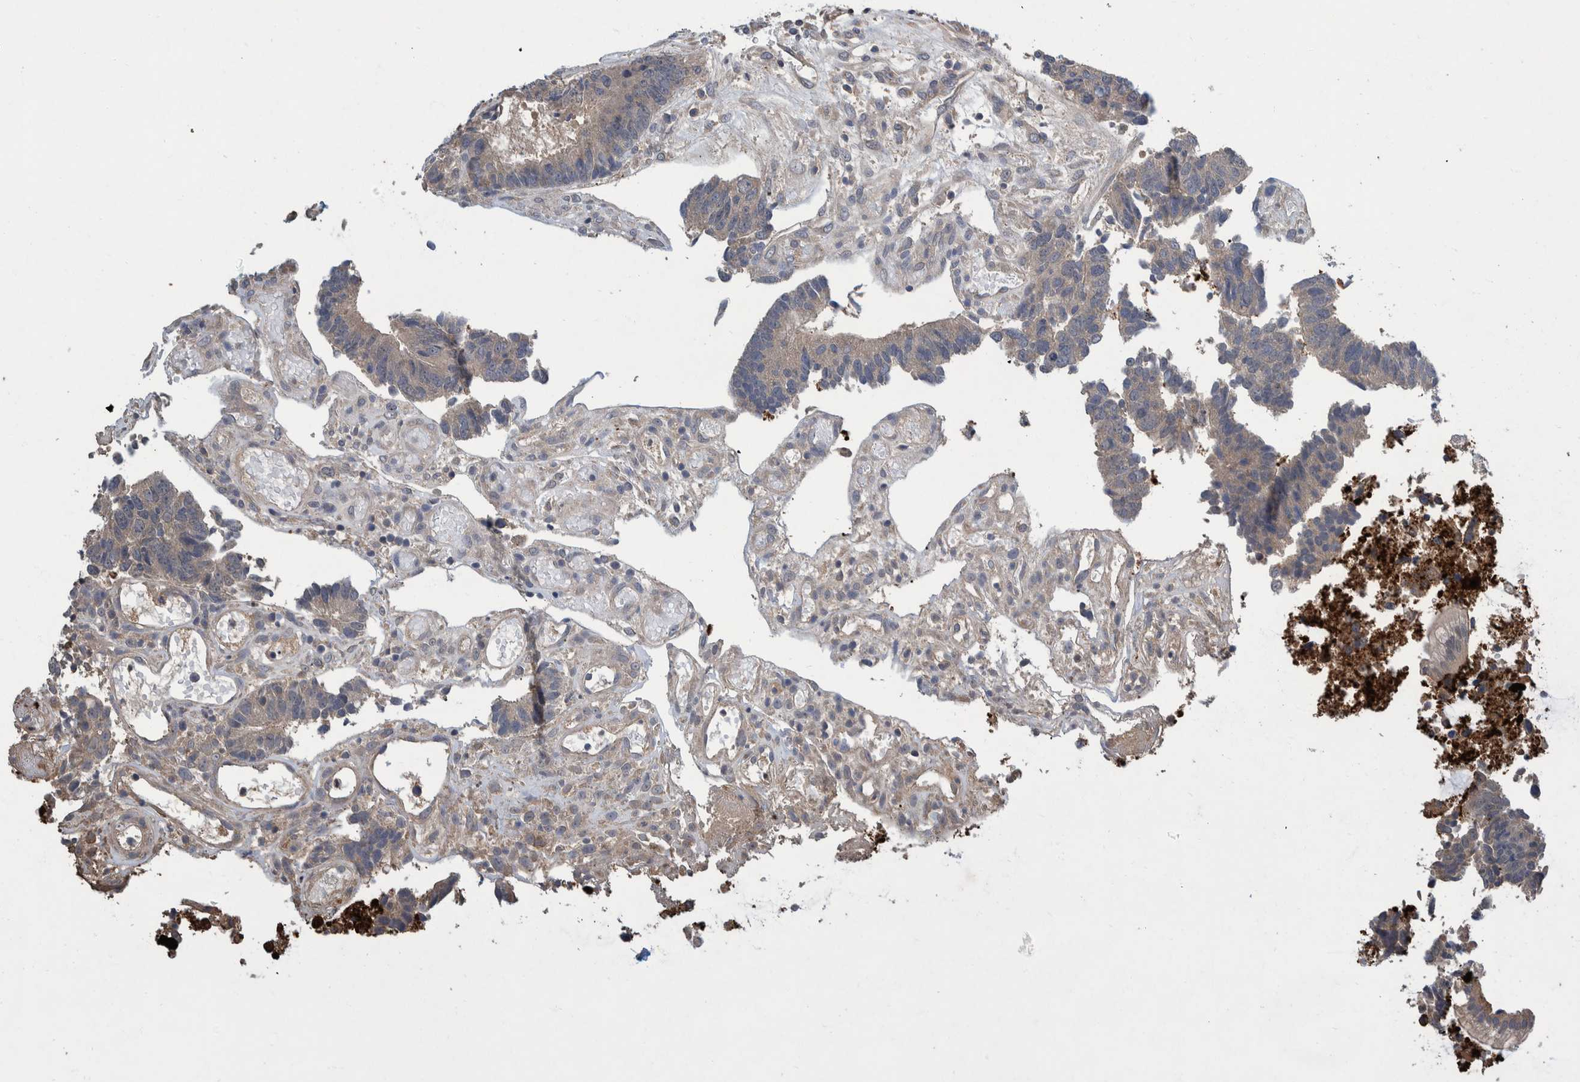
{"staining": {"intensity": "weak", "quantity": "<25%", "location": "cytoplasmic/membranous"}, "tissue": "colorectal cancer", "cell_type": "Tumor cells", "image_type": "cancer", "snomed": [{"axis": "morphology", "description": "Adenocarcinoma, NOS"}, {"axis": "topography", "description": "Rectum"}], "caption": "The IHC image has no significant expression in tumor cells of adenocarcinoma (colorectal) tissue.", "gene": "PLPBP", "patient": {"sex": "male", "age": 84}}